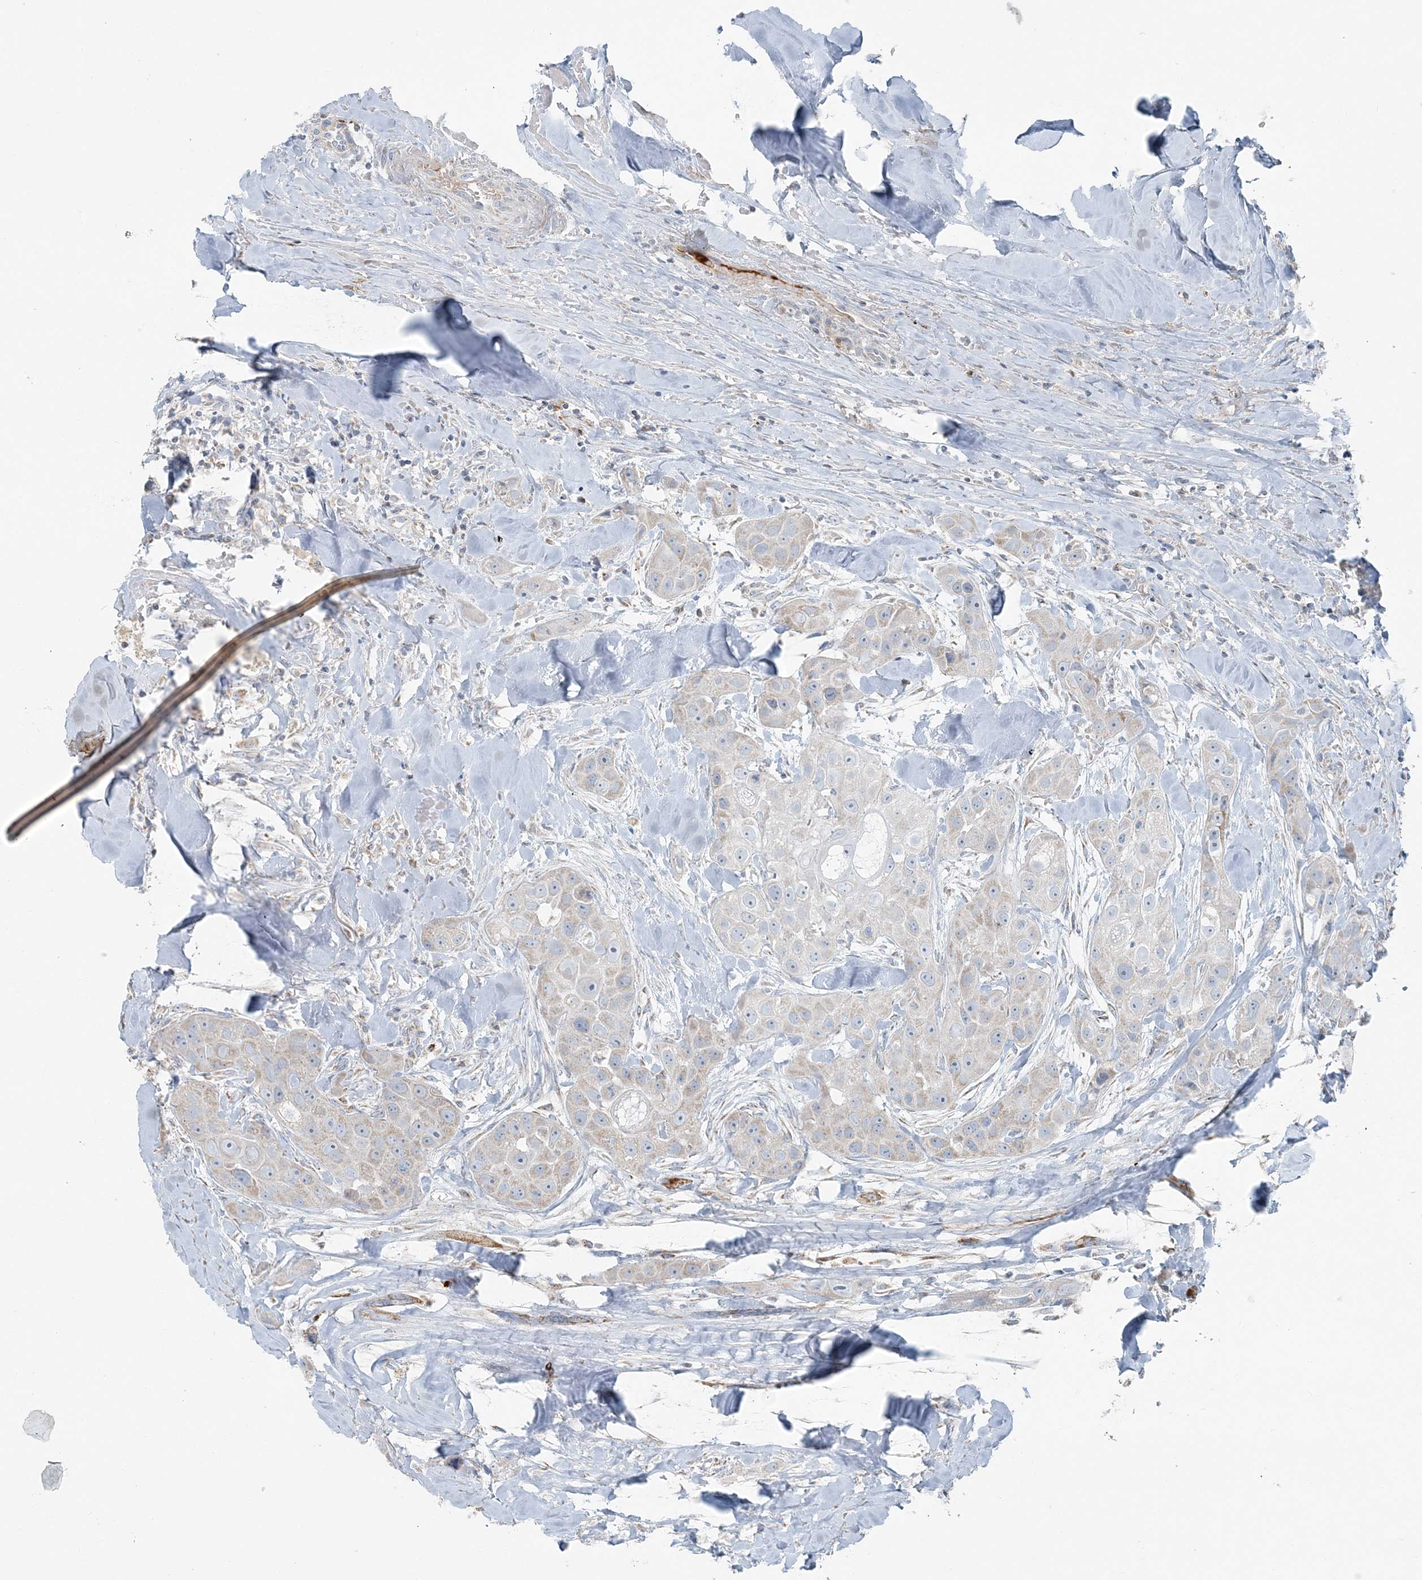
{"staining": {"intensity": "negative", "quantity": "none", "location": "none"}, "tissue": "head and neck cancer", "cell_type": "Tumor cells", "image_type": "cancer", "snomed": [{"axis": "morphology", "description": "Normal tissue, NOS"}, {"axis": "morphology", "description": "Squamous cell carcinoma, NOS"}, {"axis": "topography", "description": "Skeletal muscle"}, {"axis": "topography", "description": "Head-Neck"}], "caption": "Head and neck cancer stained for a protein using IHC reveals no staining tumor cells.", "gene": "SLC22A16", "patient": {"sex": "male", "age": 51}}